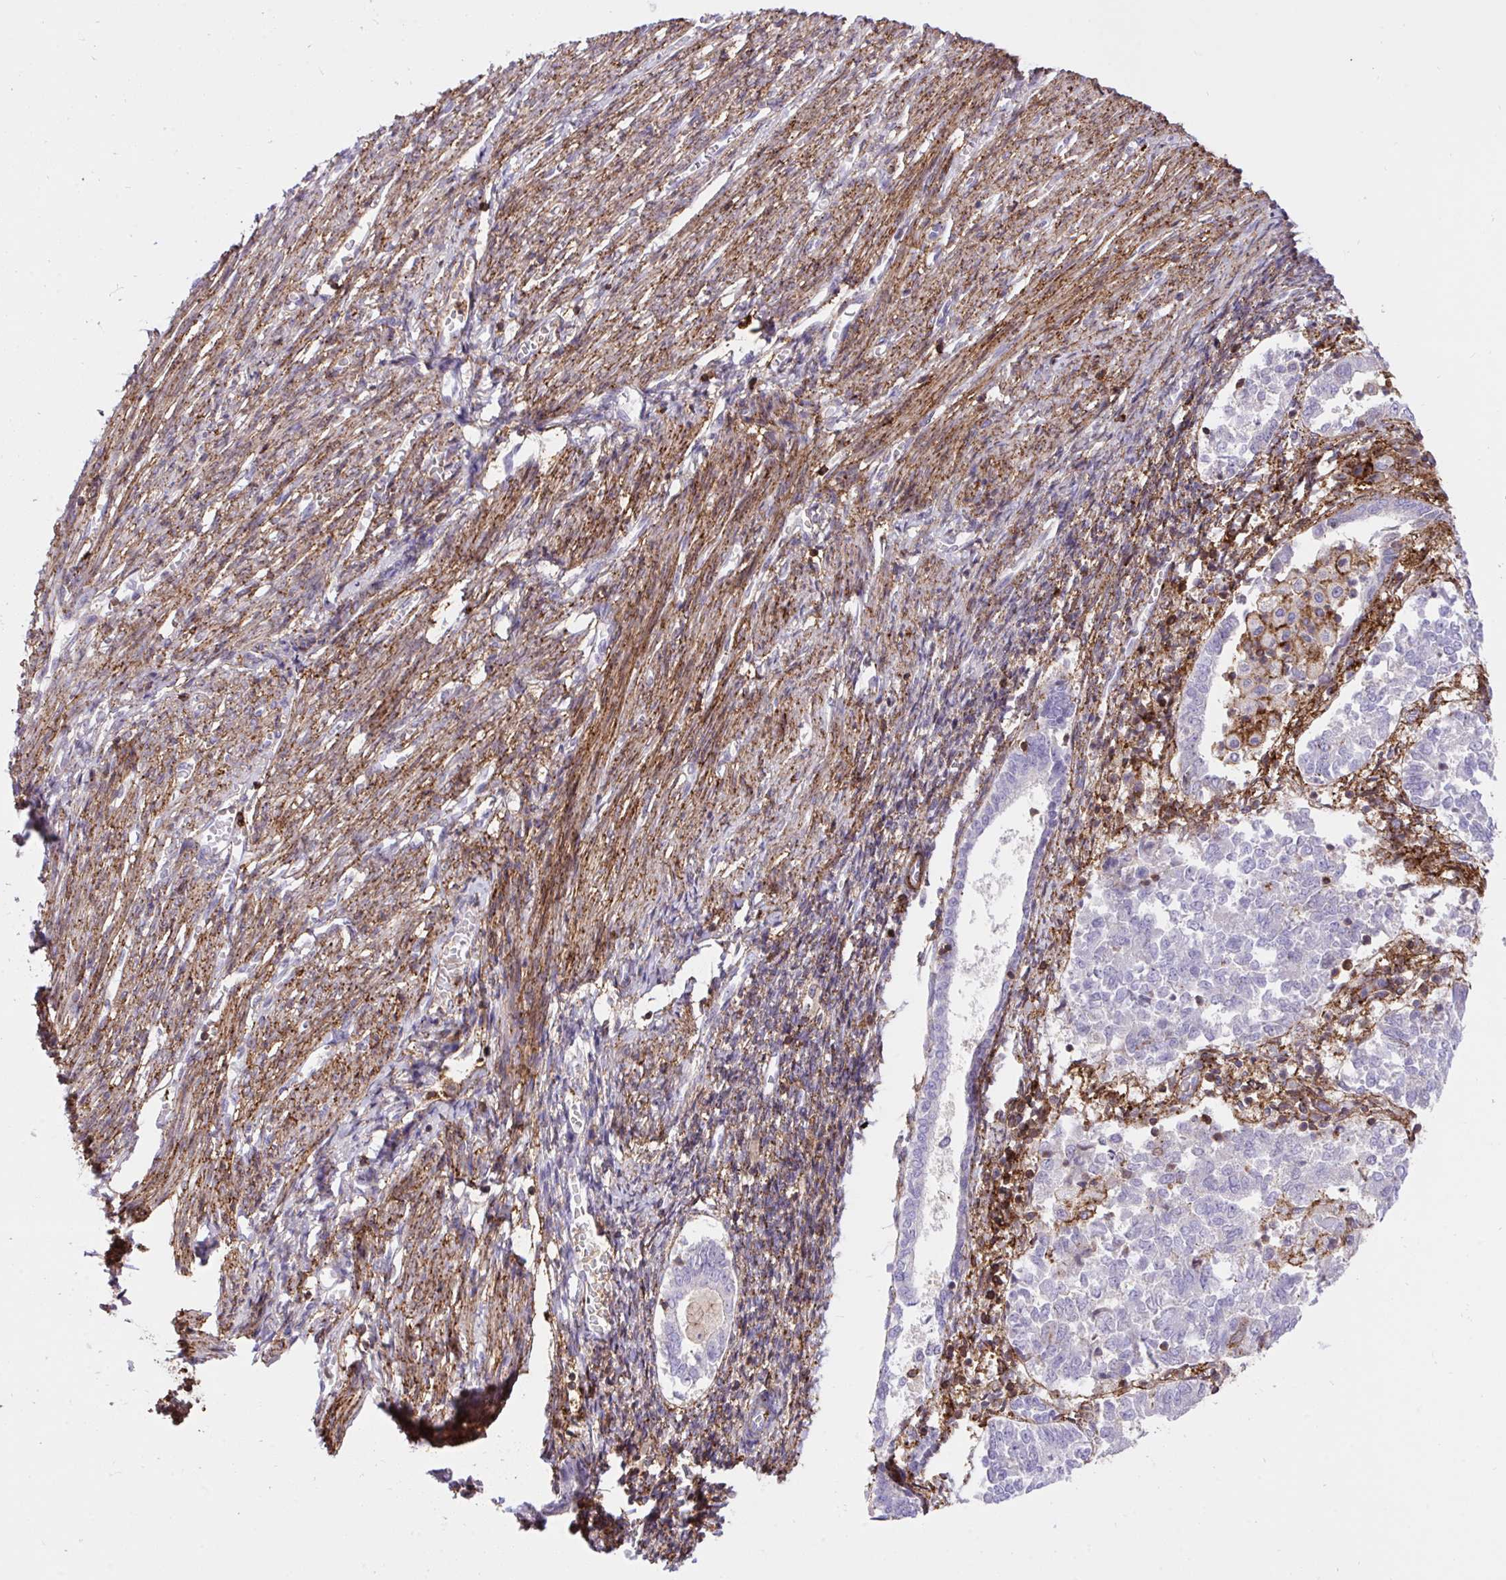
{"staining": {"intensity": "negative", "quantity": "none", "location": "none"}, "tissue": "endometrial cancer", "cell_type": "Tumor cells", "image_type": "cancer", "snomed": [{"axis": "morphology", "description": "Adenocarcinoma, NOS"}, {"axis": "topography", "description": "Endometrium"}], "caption": "An image of human endometrial adenocarcinoma is negative for staining in tumor cells.", "gene": "ERI1", "patient": {"sex": "female", "age": 65}}